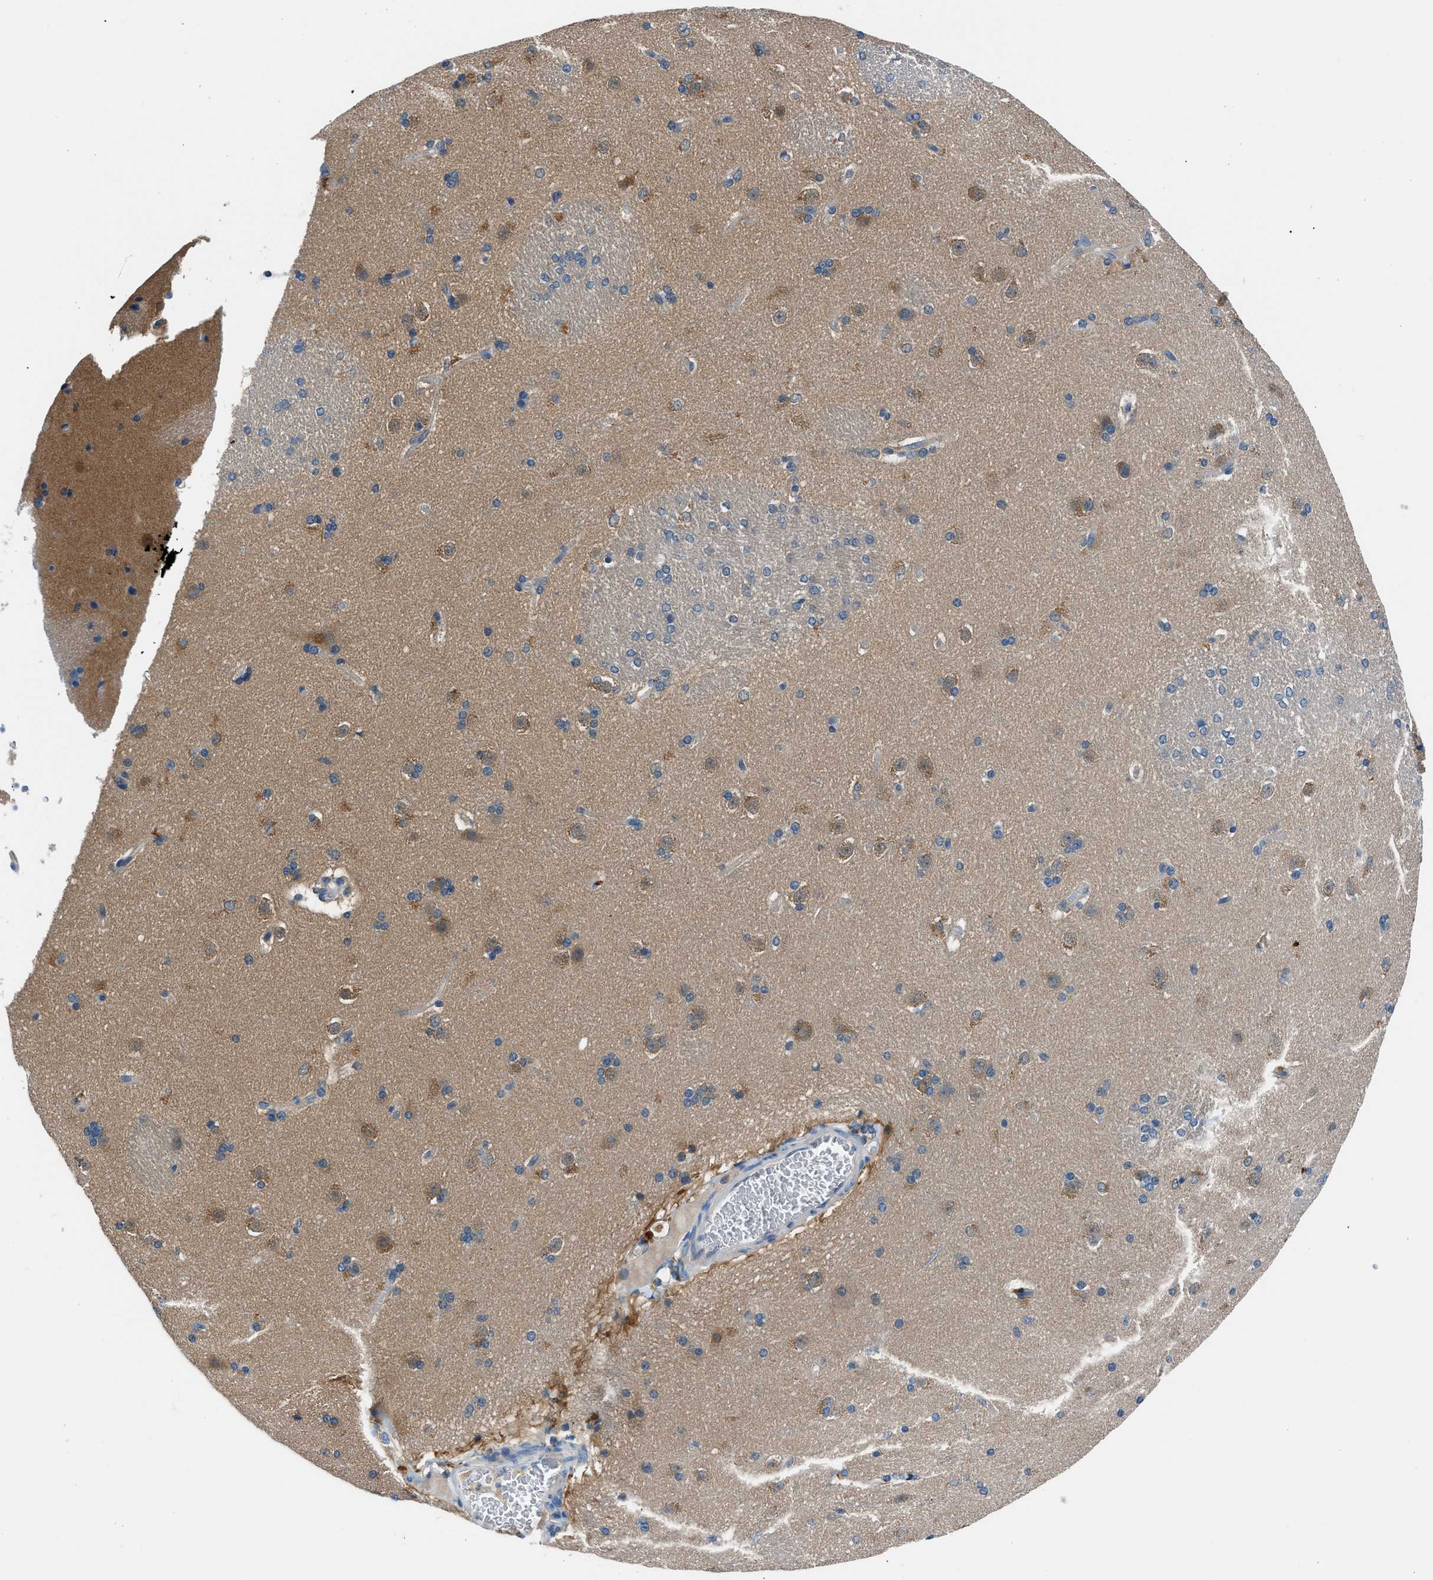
{"staining": {"intensity": "moderate", "quantity": "<25%", "location": "cytoplasmic/membranous"}, "tissue": "caudate", "cell_type": "Glial cells", "image_type": "normal", "snomed": [{"axis": "morphology", "description": "Normal tissue, NOS"}, {"axis": "topography", "description": "Lateral ventricle wall"}], "caption": "Protein staining of normal caudate shows moderate cytoplasmic/membranous positivity in approximately <25% of glial cells. Using DAB (3,3'-diaminobenzidine) (brown) and hematoxylin (blue) stains, captured at high magnification using brightfield microscopy.", "gene": "ACP1", "patient": {"sex": "female", "age": 19}}